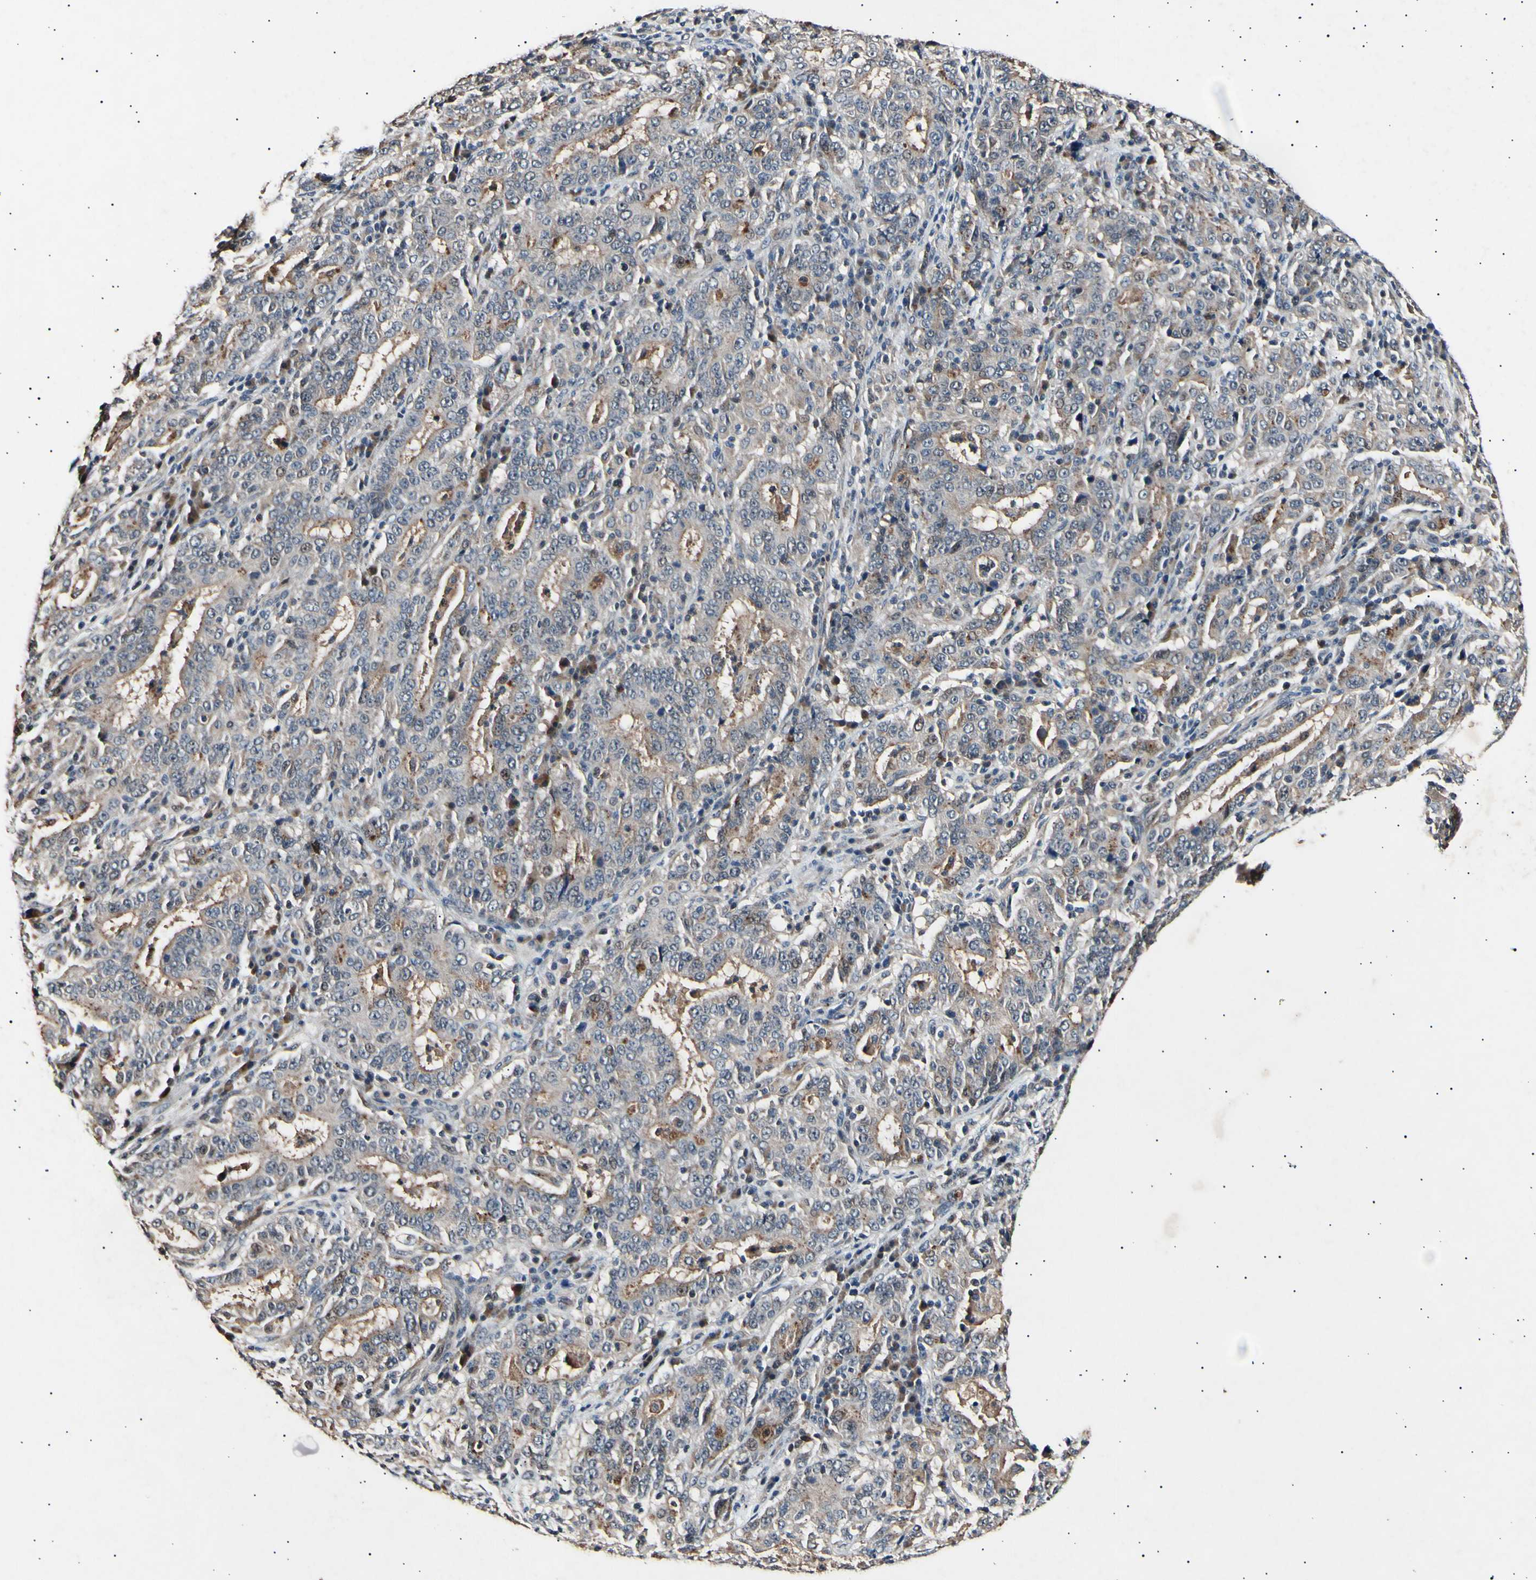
{"staining": {"intensity": "weak", "quantity": ">75%", "location": "cytoplasmic/membranous"}, "tissue": "stomach cancer", "cell_type": "Tumor cells", "image_type": "cancer", "snomed": [{"axis": "morphology", "description": "Normal tissue, NOS"}, {"axis": "morphology", "description": "Adenocarcinoma, NOS"}, {"axis": "topography", "description": "Stomach, upper"}, {"axis": "topography", "description": "Stomach"}], "caption": "Immunohistochemical staining of human adenocarcinoma (stomach) reveals weak cytoplasmic/membranous protein staining in approximately >75% of tumor cells.", "gene": "ADCY3", "patient": {"sex": "male", "age": 59}}